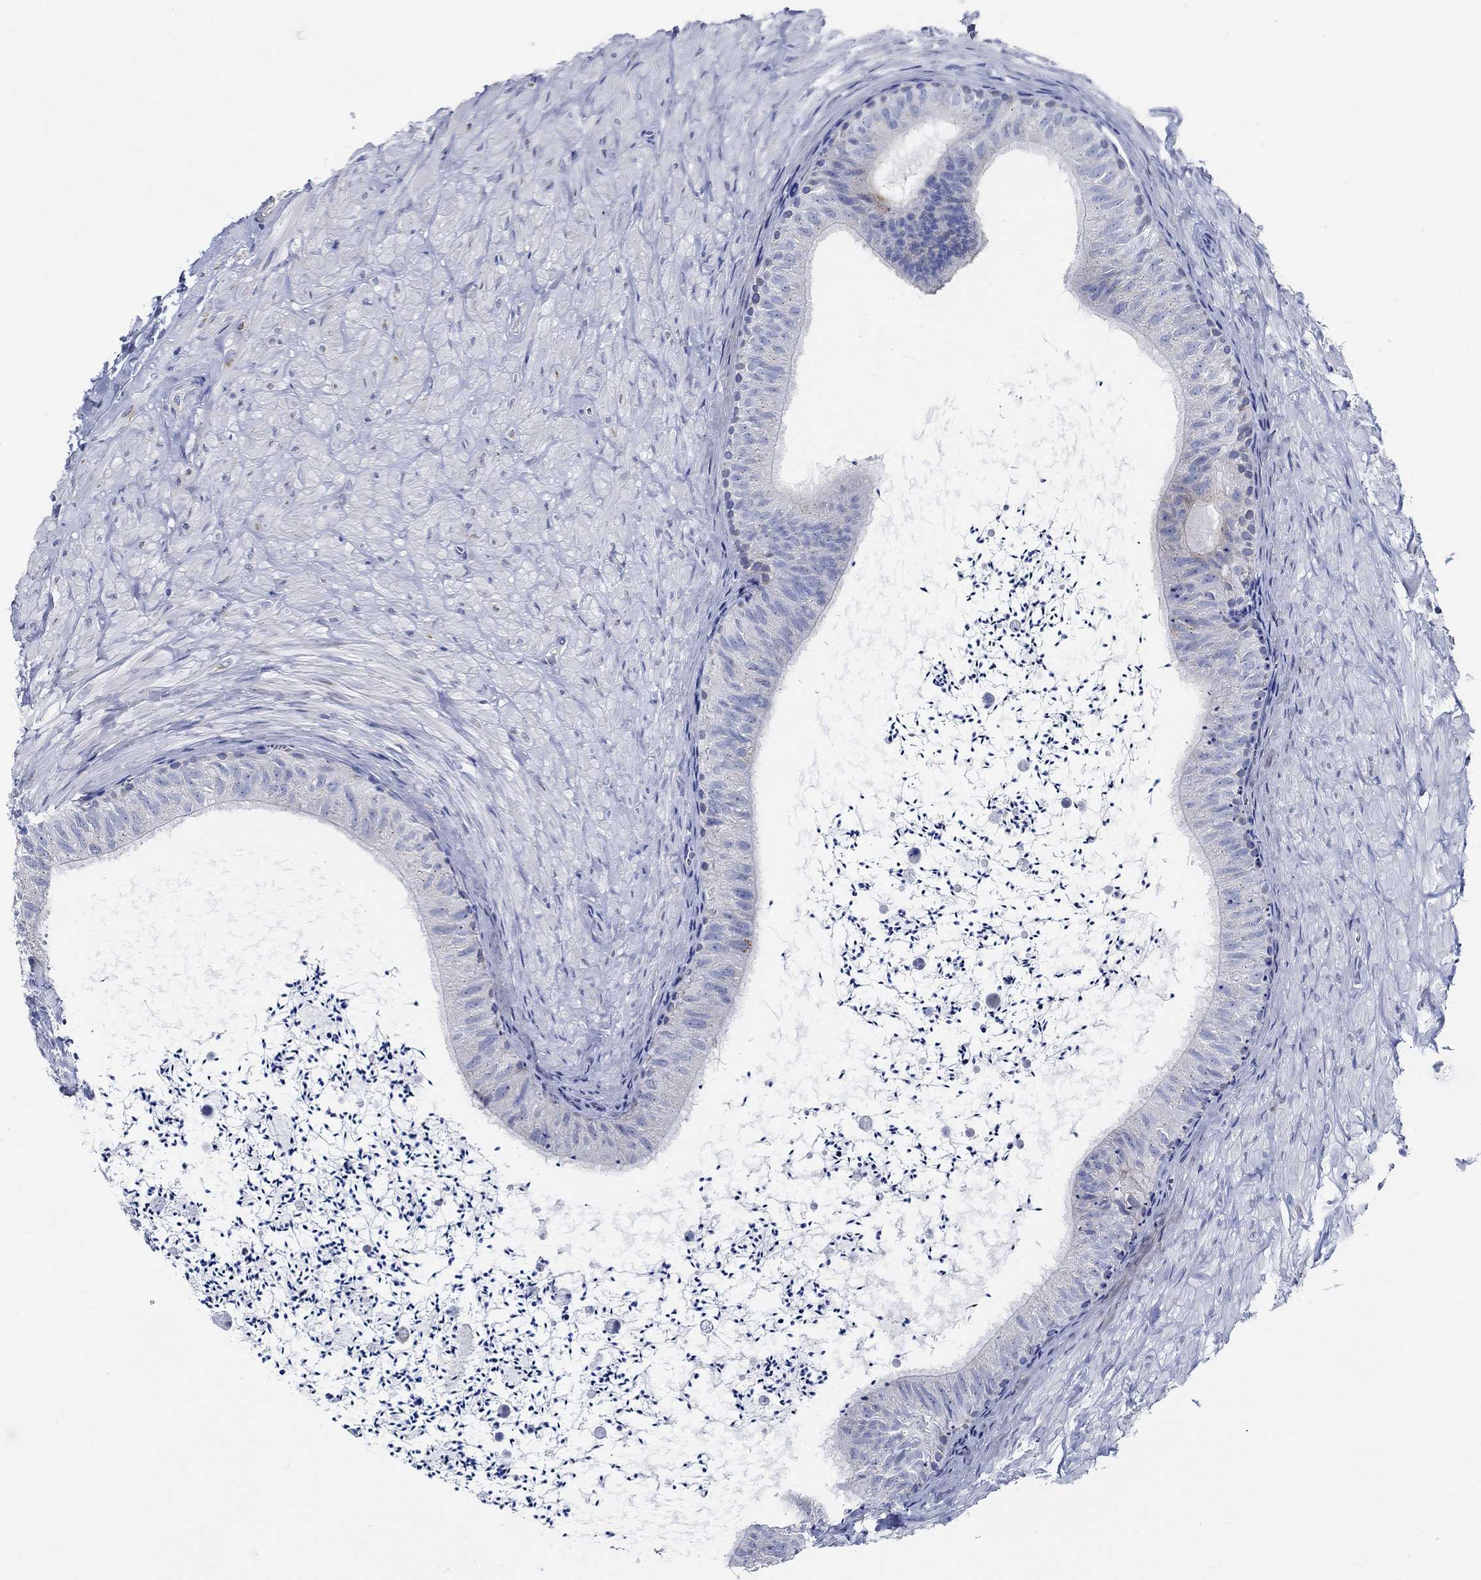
{"staining": {"intensity": "negative", "quantity": "none", "location": "none"}, "tissue": "epididymis", "cell_type": "Glandular cells", "image_type": "normal", "snomed": [{"axis": "morphology", "description": "Normal tissue, NOS"}, {"axis": "topography", "description": "Epididymis"}], "caption": "Immunohistochemistry histopathology image of normal epididymis: epididymis stained with DAB (3,3'-diaminobenzidine) reveals no significant protein positivity in glandular cells.", "gene": "HECW2", "patient": {"sex": "male", "age": 32}}